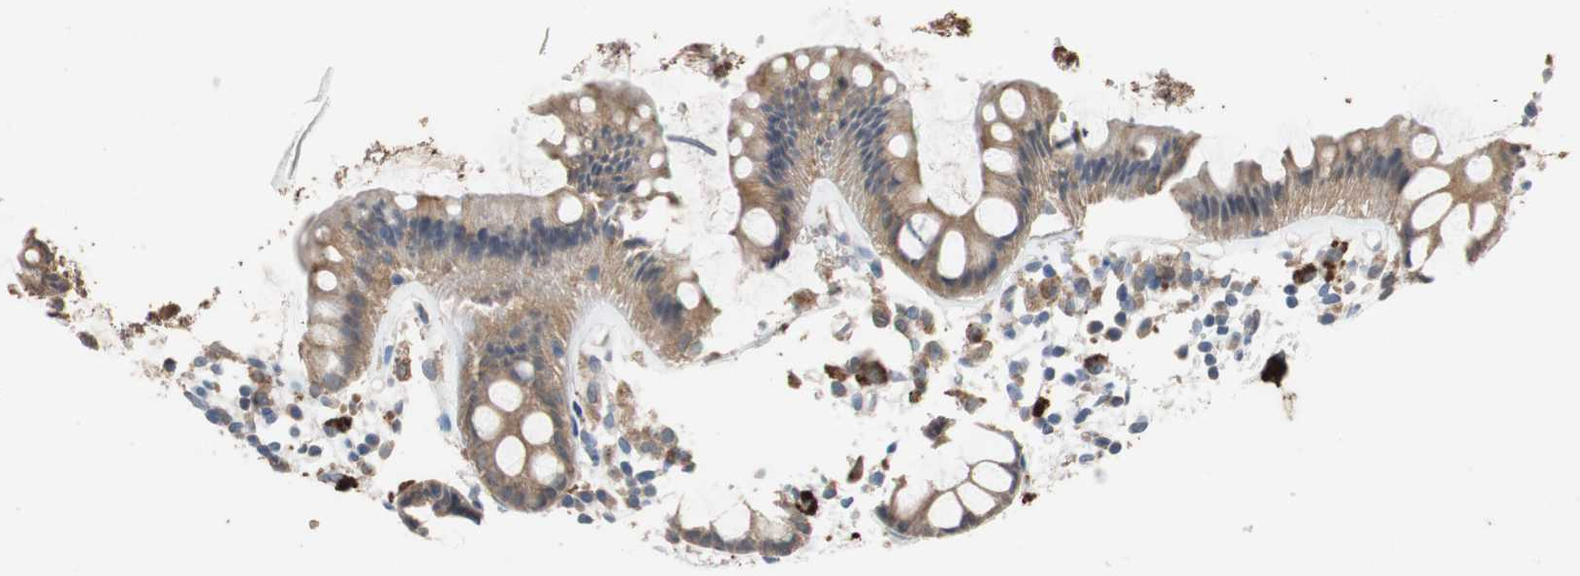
{"staining": {"intensity": "moderate", "quantity": ">75%", "location": "cytoplasmic/membranous"}, "tissue": "rectum", "cell_type": "Glandular cells", "image_type": "normal", "snomed": [{"axis": "morphology", "description": "Normal tissue, NOS"}, {"axis": "topography", "description": "Rectum"}], "caption": "Immunohistochemical staining of unremarkable human rectum demonstrates moderate cytoplasmic/membranous protein staining in approximately >75% of glandular cells. Nuclei are stained in blue.", "gene": "ADAP1", "patient": {"sex": "female", "age": 66}}